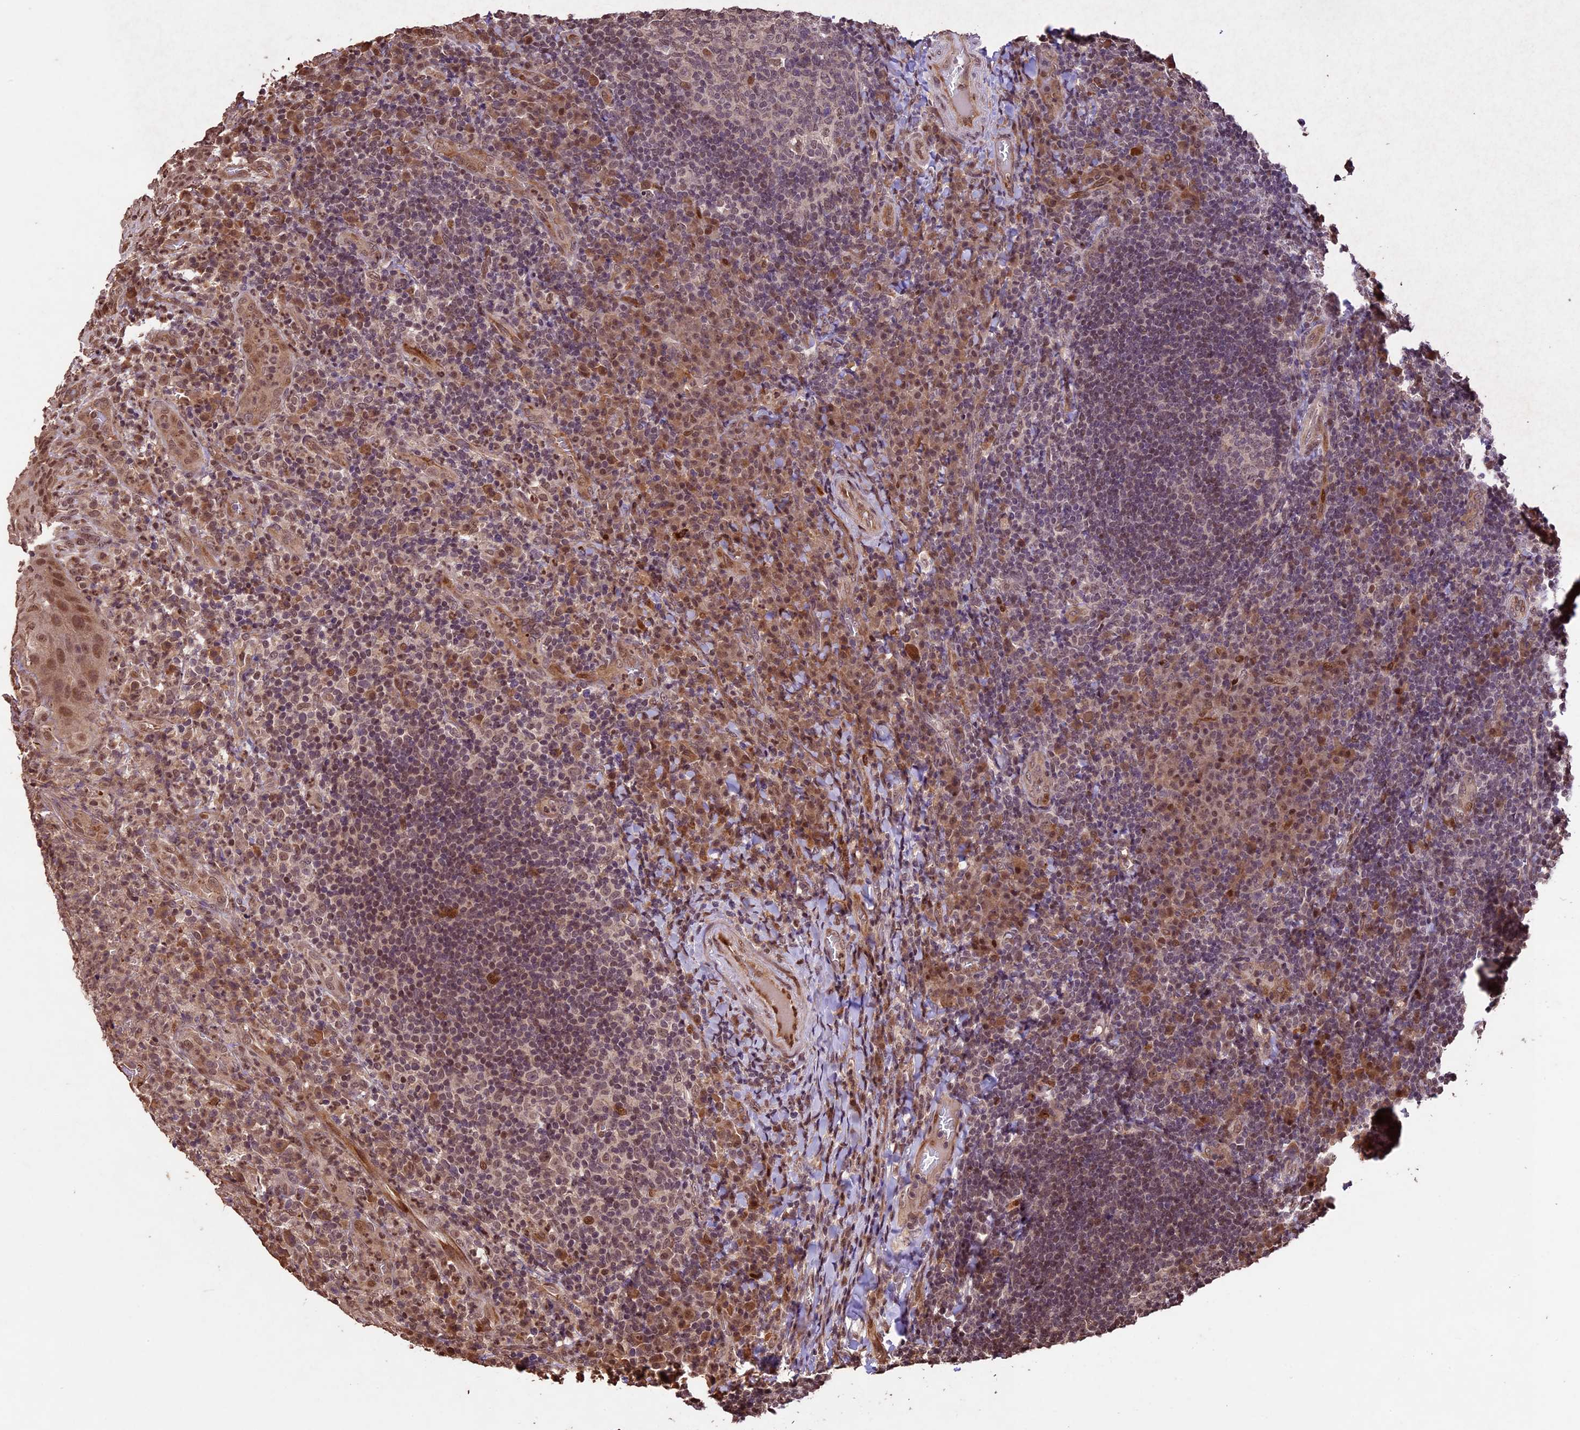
{"staining": {"intensity": "moderate", "quantity": "25%-75%", "location": "nuclear"}, "tissue": "tonsil", "cell_type": "Germinal center cells", "image_type": "normal", "snomed": [{"axis": "morphology", "description": "Normal tissue, NOS"}, {"axis": "topography", "description": "Tonsil"}], "caption": "IHC (DAB (3,3'-diaminobenzidine)) staining of normal human tonsil exhibits moderate nuclear protein expression in approximately 25%-75% of germinal center cells. Using DAB (brown) and hematoxylin (blue) stains, captured at high magnification using brightfield microscopy.", "gene": "CDKN2AIP", "patient": {"sex": "male", "age": 17}}